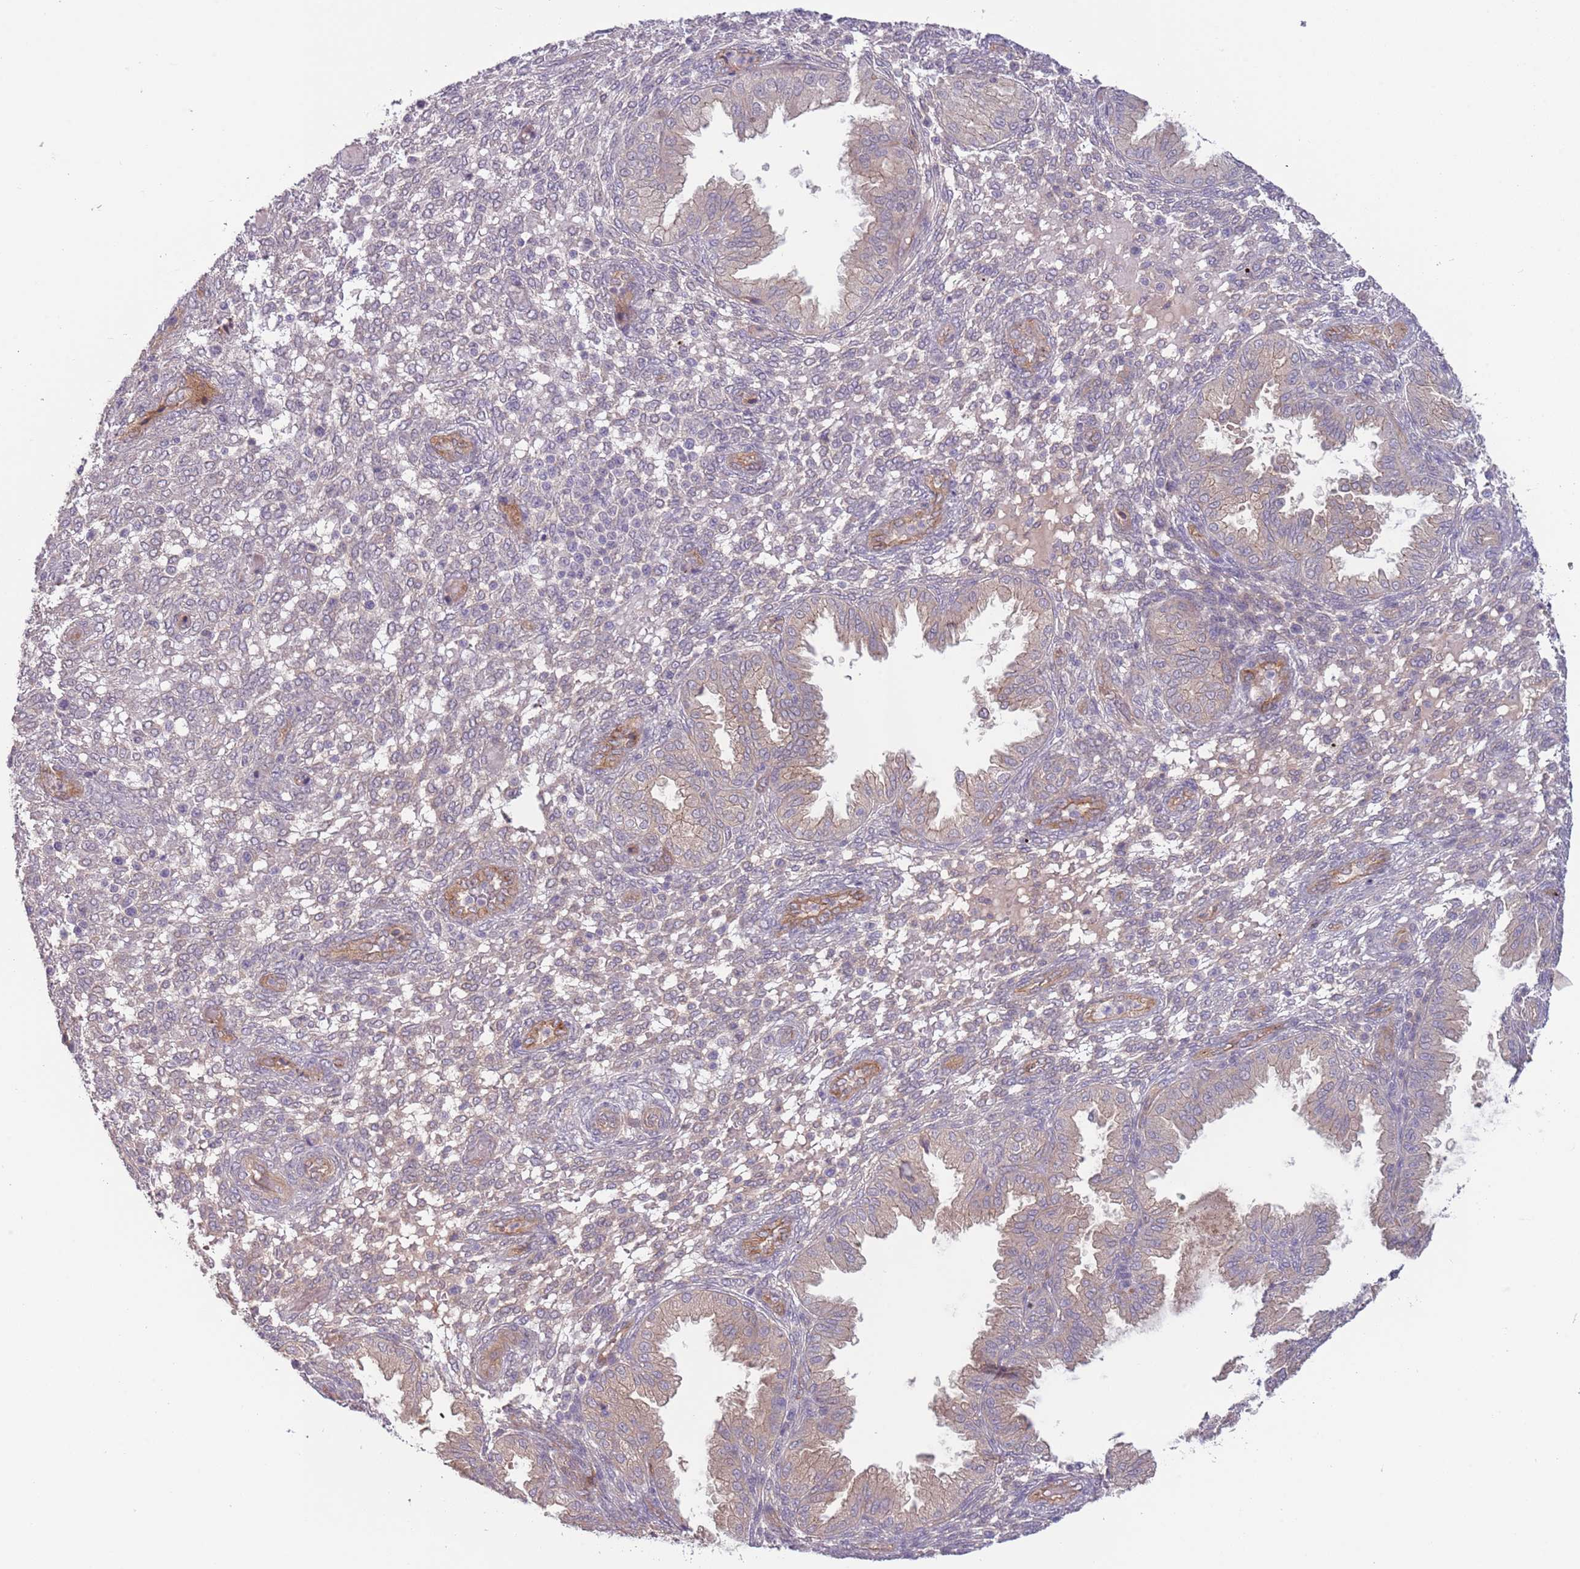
{"staining": {"intensity": "negative", "quantity": "none", "location": "none"}, "tissue": "endometrium", "cell_type": "Cells in endometrial stroma", "image_type": "normal", "snomed": [{"axis": "morphology", "description": "Normal tissue, NOS"}, {"axis": "topography", "description": "Endometrium"}], "caption": "Immunohistochemistry of normal endometrium shows no positivity in cells in endometrial stroma. (Immunohistochemistry (ihc), brightfield microscopy, high magnification).", "gene": "SAV1", "patient": {"sex": "female", "age": 33}}